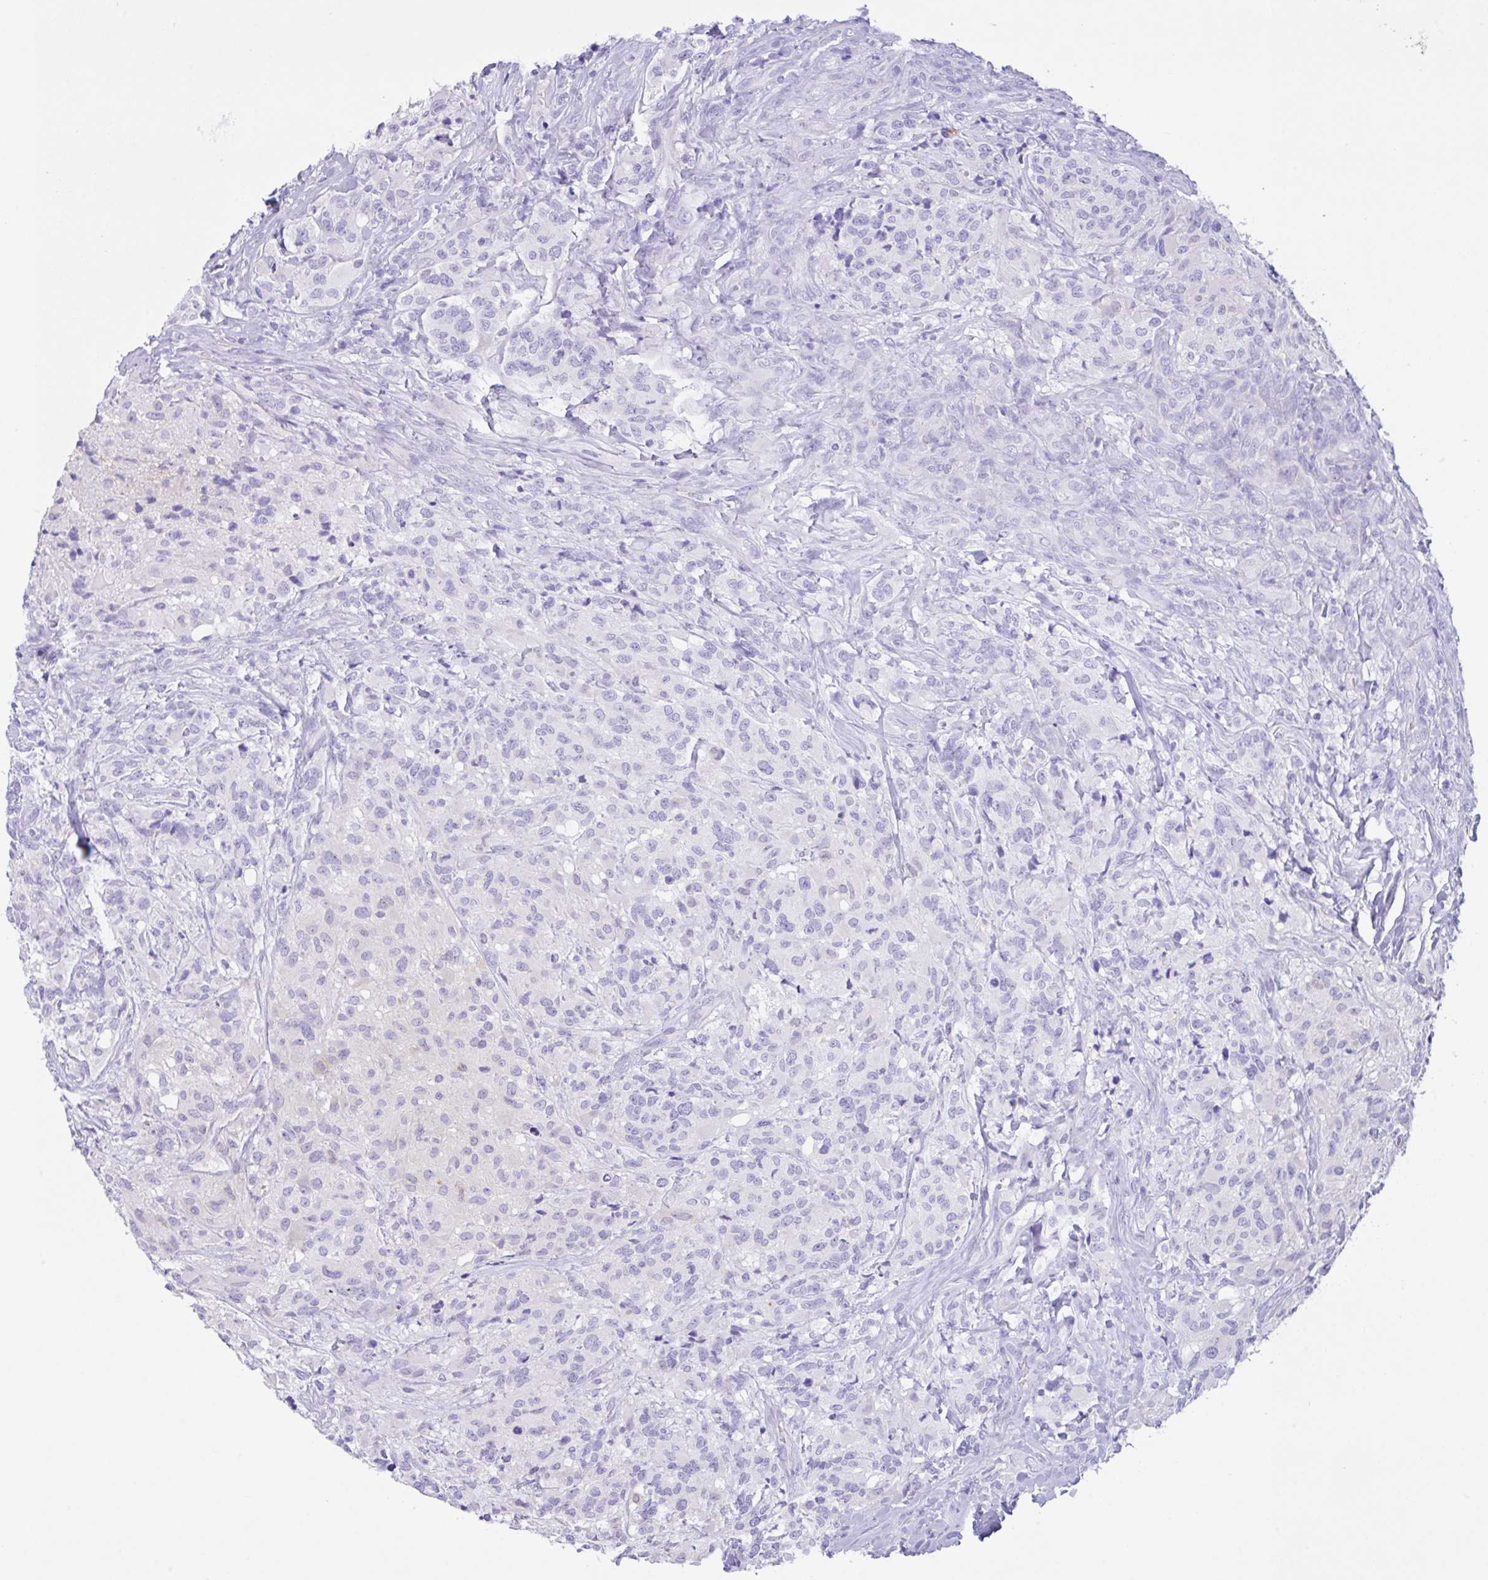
{"staining": {"intensity": "negative", "quantity": "none", "location": "none"}, "tissue": "glioma", "cell_type": "Tumor cells", "image_type": "cancer", "snomed": [{"axis": "morphology", "description": "Glioma, malignant, High grade"}, {"axis": "topography", "description": "Brain"}], "caption": "This is a micrograph of IHC staining of glioma, which shows no staining in tumor cells. Brightfield microscopy of IHC stained with DAB (brown) and hematoxylin (blue), captured at high magnification.", "gene": "NCF1", "patient": {"sex": "female", "age": 67}}